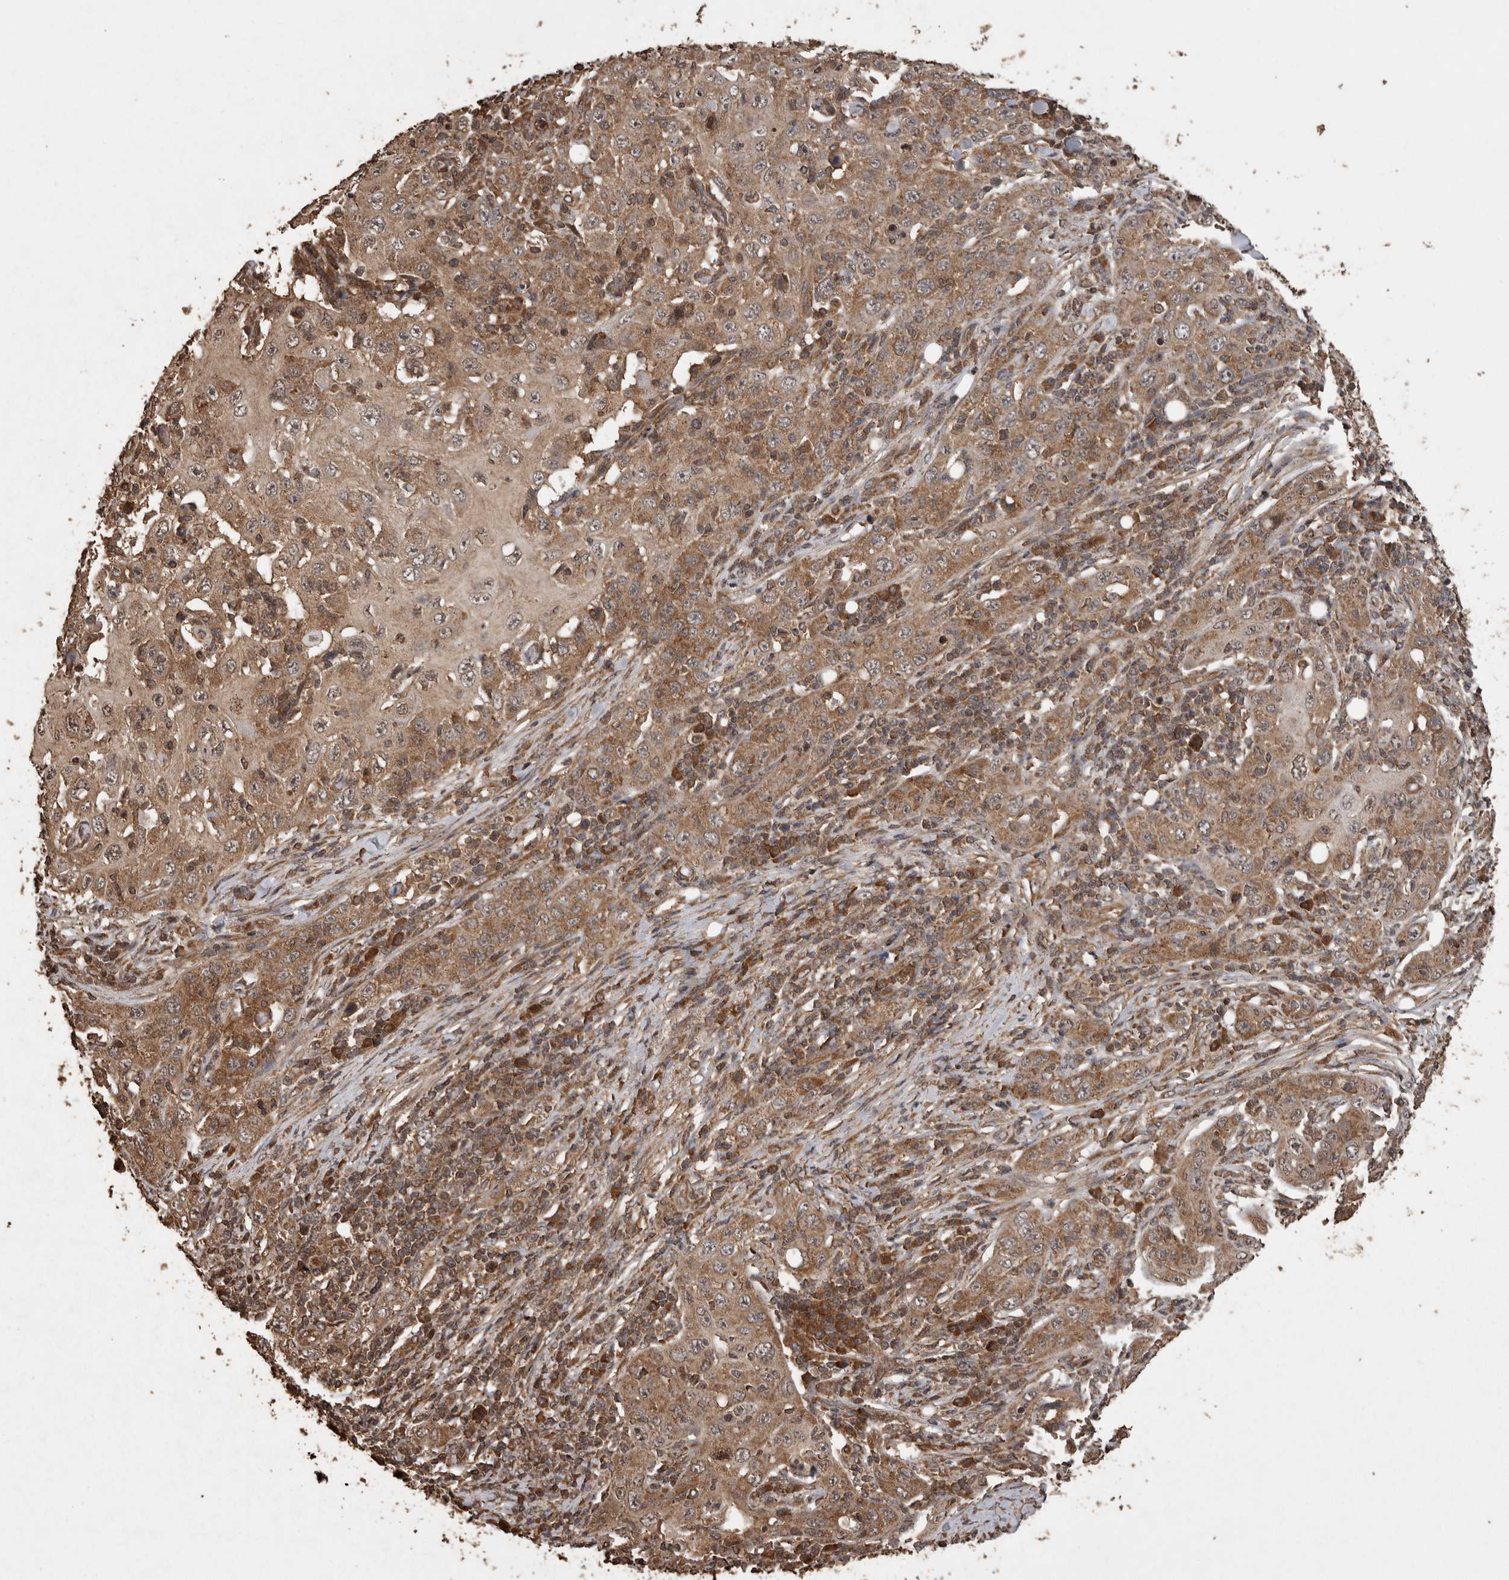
{"staining": {"intensity": "moderate", "quantity": ">75%", "location": "cytoplasmic/membranous"}, "tissue": "skin cancer", "cell_type": "Tumor cells", "image_type": "cancer", "snomed": [{"axis": "morphology", "description": "Squamous cell carcinoma, NOS"}, {"axis": "topography", "description": "Skin"}], "caption": "High-magnification brightfield microscopy of skin squamous cell carcinoma stained with DAB (3,3'-diaminobenzidine) (brown) and counterstained with hematoxylin (blue). tumor cells exhibit moderate cytoplasmic/membranous positivity is appreciated in approximately>75% of cells.", "gene": "PINK1", "patient": {"sex": "female", "age": 88}}